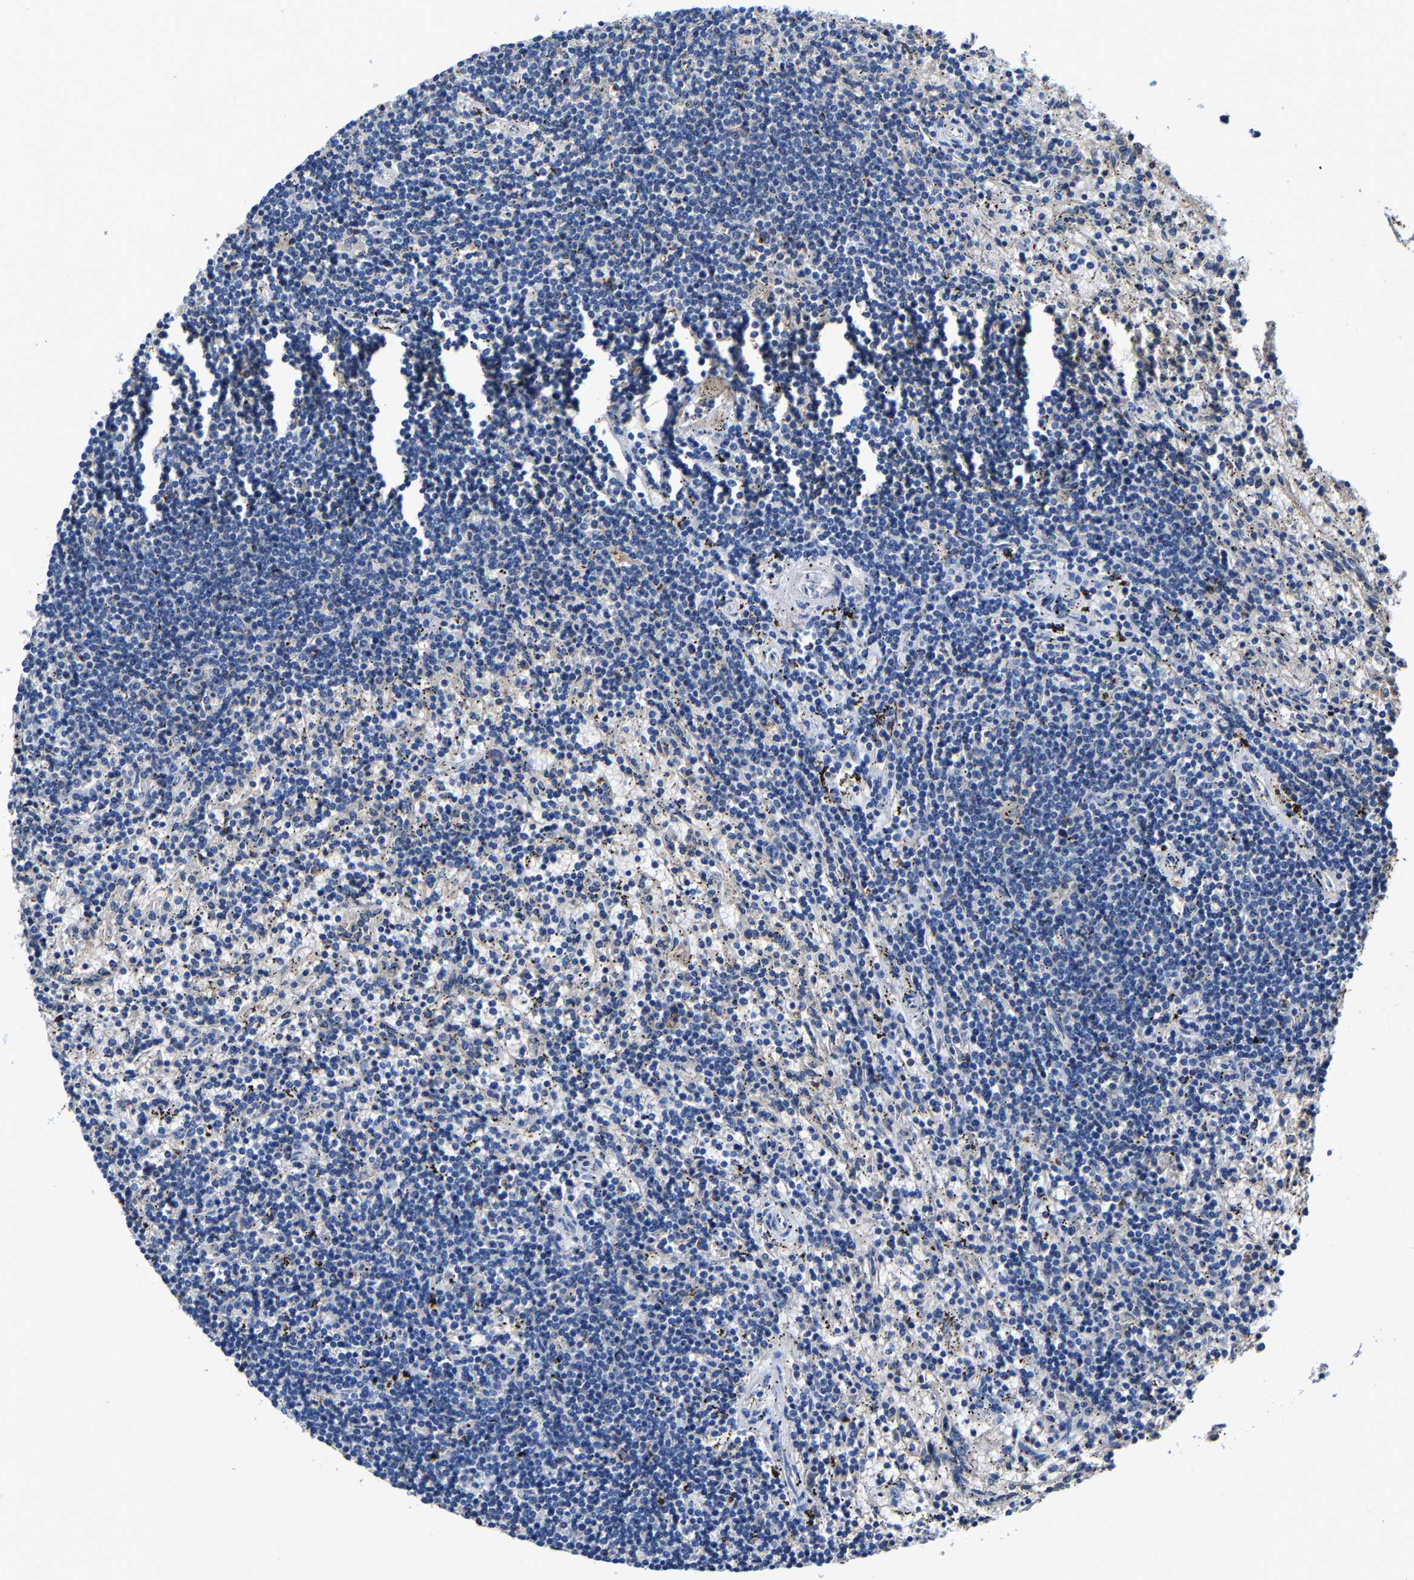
{"staining": {"intensity": "negative", "quantity": "none", "location": "none"}, "tissue": "lymphoma", "cell_type": "Tumor cells", "image_type": "cancer", "snomed": [{"axis": "morphology", "description": "Malignant lymphoma, non-Hodgkin's type, Low grade"}, {"axis": "topography", "description": "Spleen"}], "caption": "Immunohistochemistry micrograph of neoplastic tissue: lymphoma stained with DAB (3,3'-diaminobenzidine) displays no significant protein staining in tumor cells.", "gene": "SLC25A25", "patient": {"sex": "male", "age": 76}}